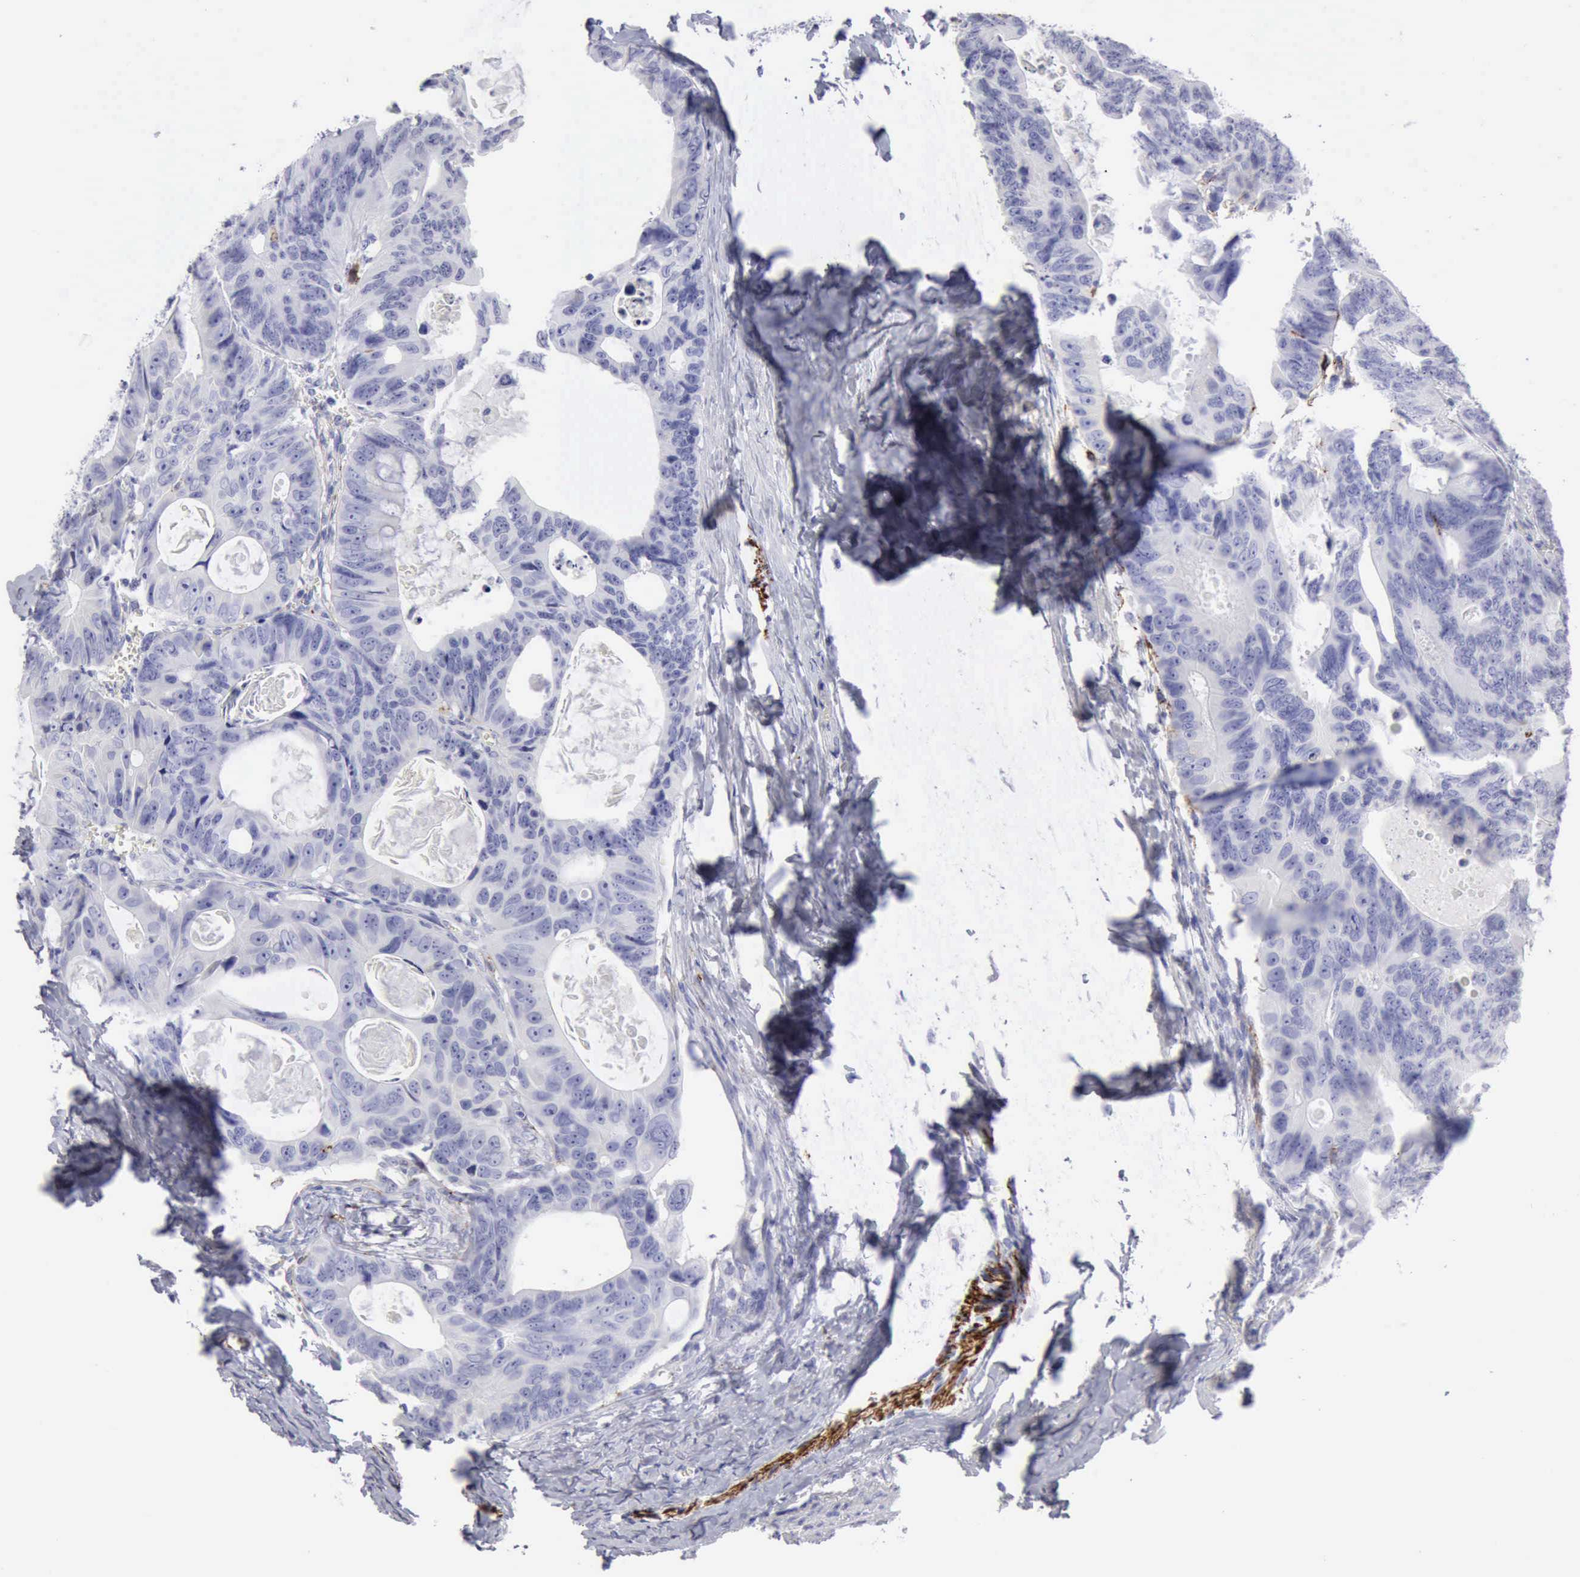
{"staining": {"intensity": "negative", "quantity": "none", "location": "none"}, "tissue": "colorectal cancer", "cell_type": "Tumor cells", "image_type": "cancer", "snomed": [{"axis": "morphology", "description": "Adenocarcinoma, NOS"}, {"axis": "topography", "description": "Colon"}], "caption": "Tumor cells are negative for brown protein staining in colorectal cancer (adenocarcinoma).", "gene": "NCAM1", "patient": {"sex": "female", "age": 55}}